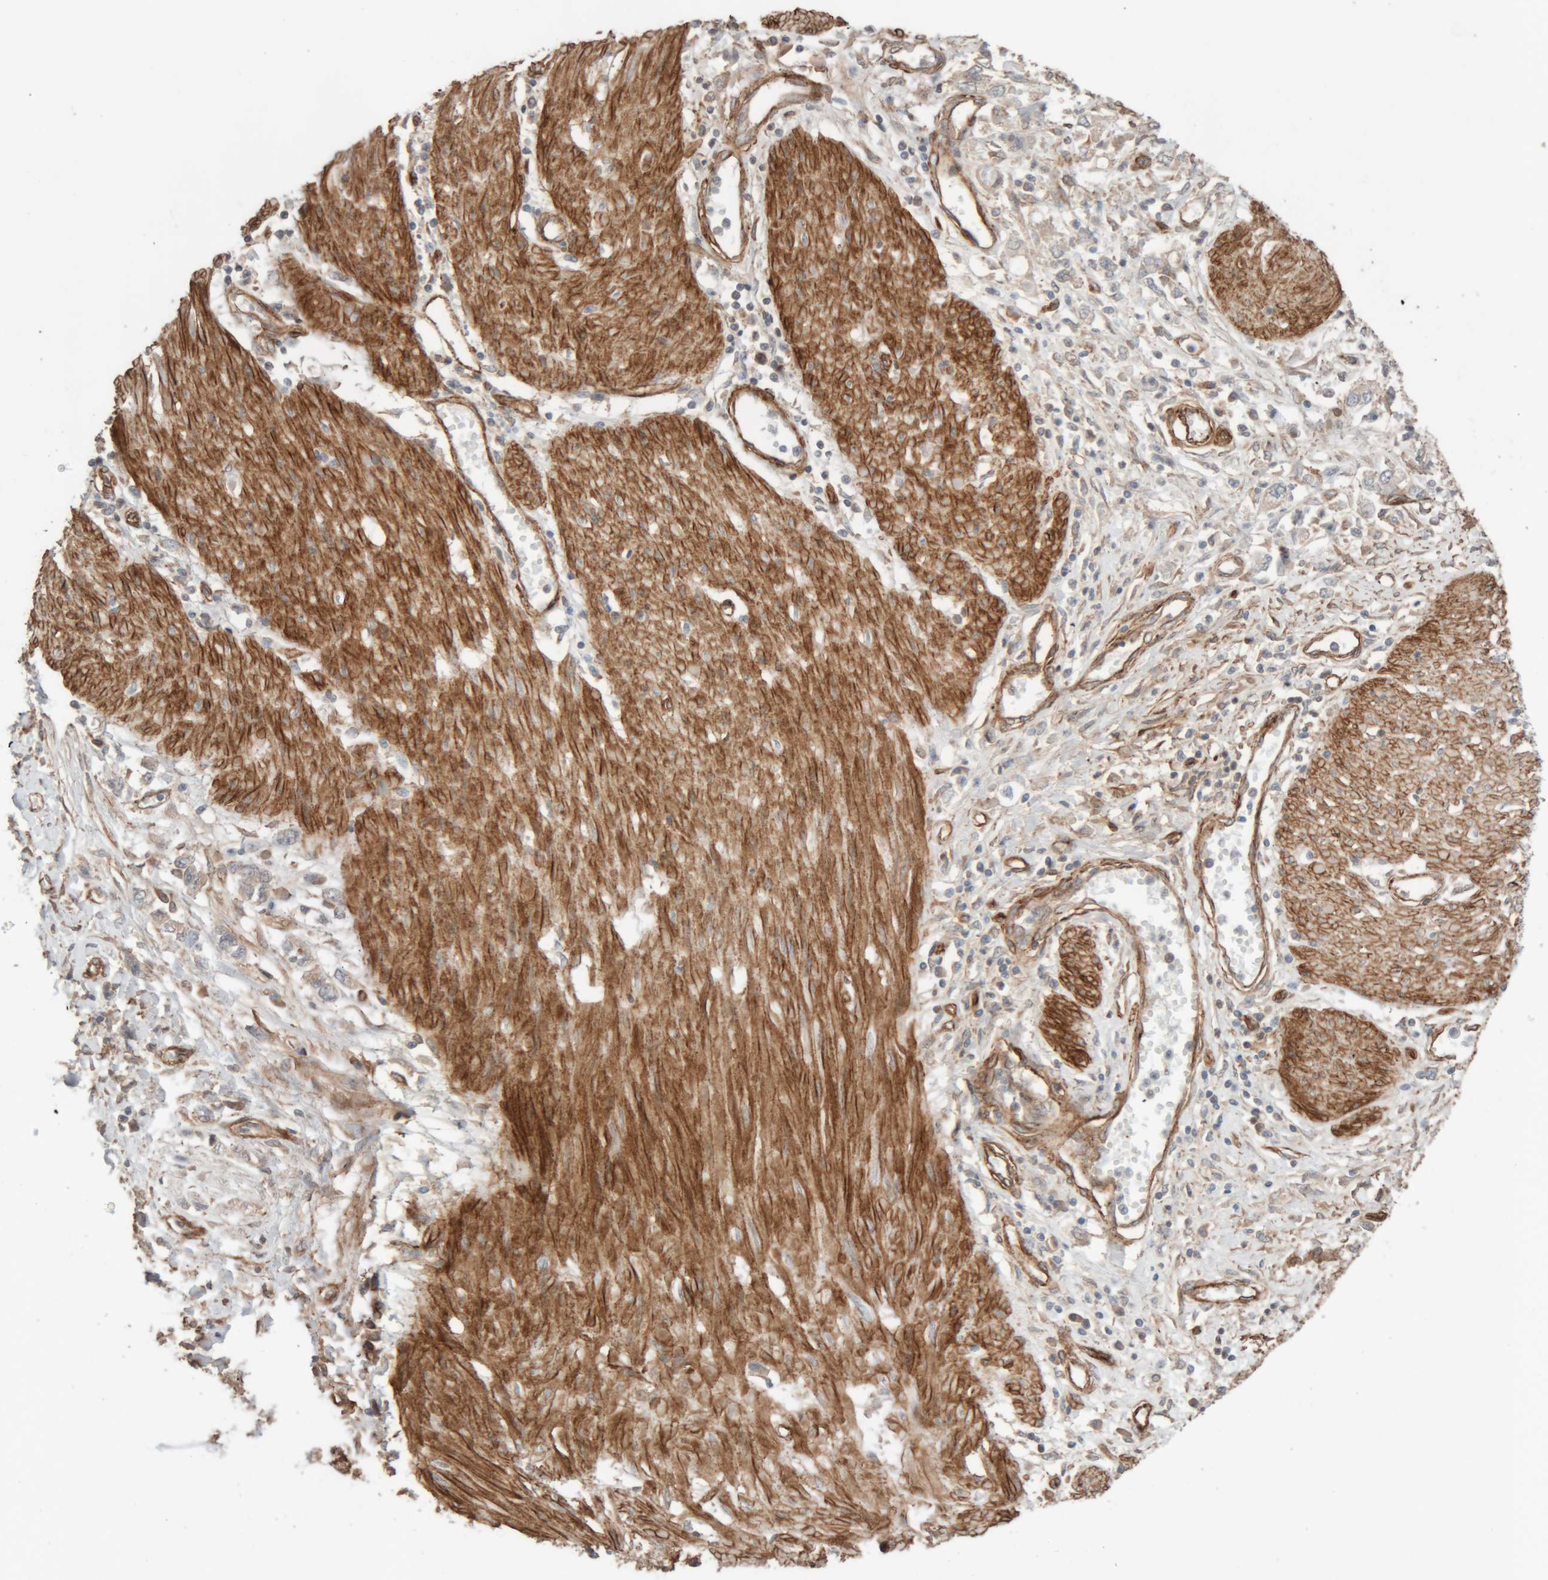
{"staining": {"intensity": "weak", "quantity": "<25%", "location": "cytoplasmic/membranous"}, "tissue": "stomach cancer", "cell_type": "Tumor cells", "image_type": "cancer", "snomed": [{"axis": "morphology", "description": "Adenocarcinoma, NOS"}, {"axis": "topography", "description": "Stomach"}], "caption": "Tumor cells are negative for protein expression in human stomach cancer (adenocarcinoma).", "gene": "RAB32", "patient": {"sex": "female", "age": 76}}